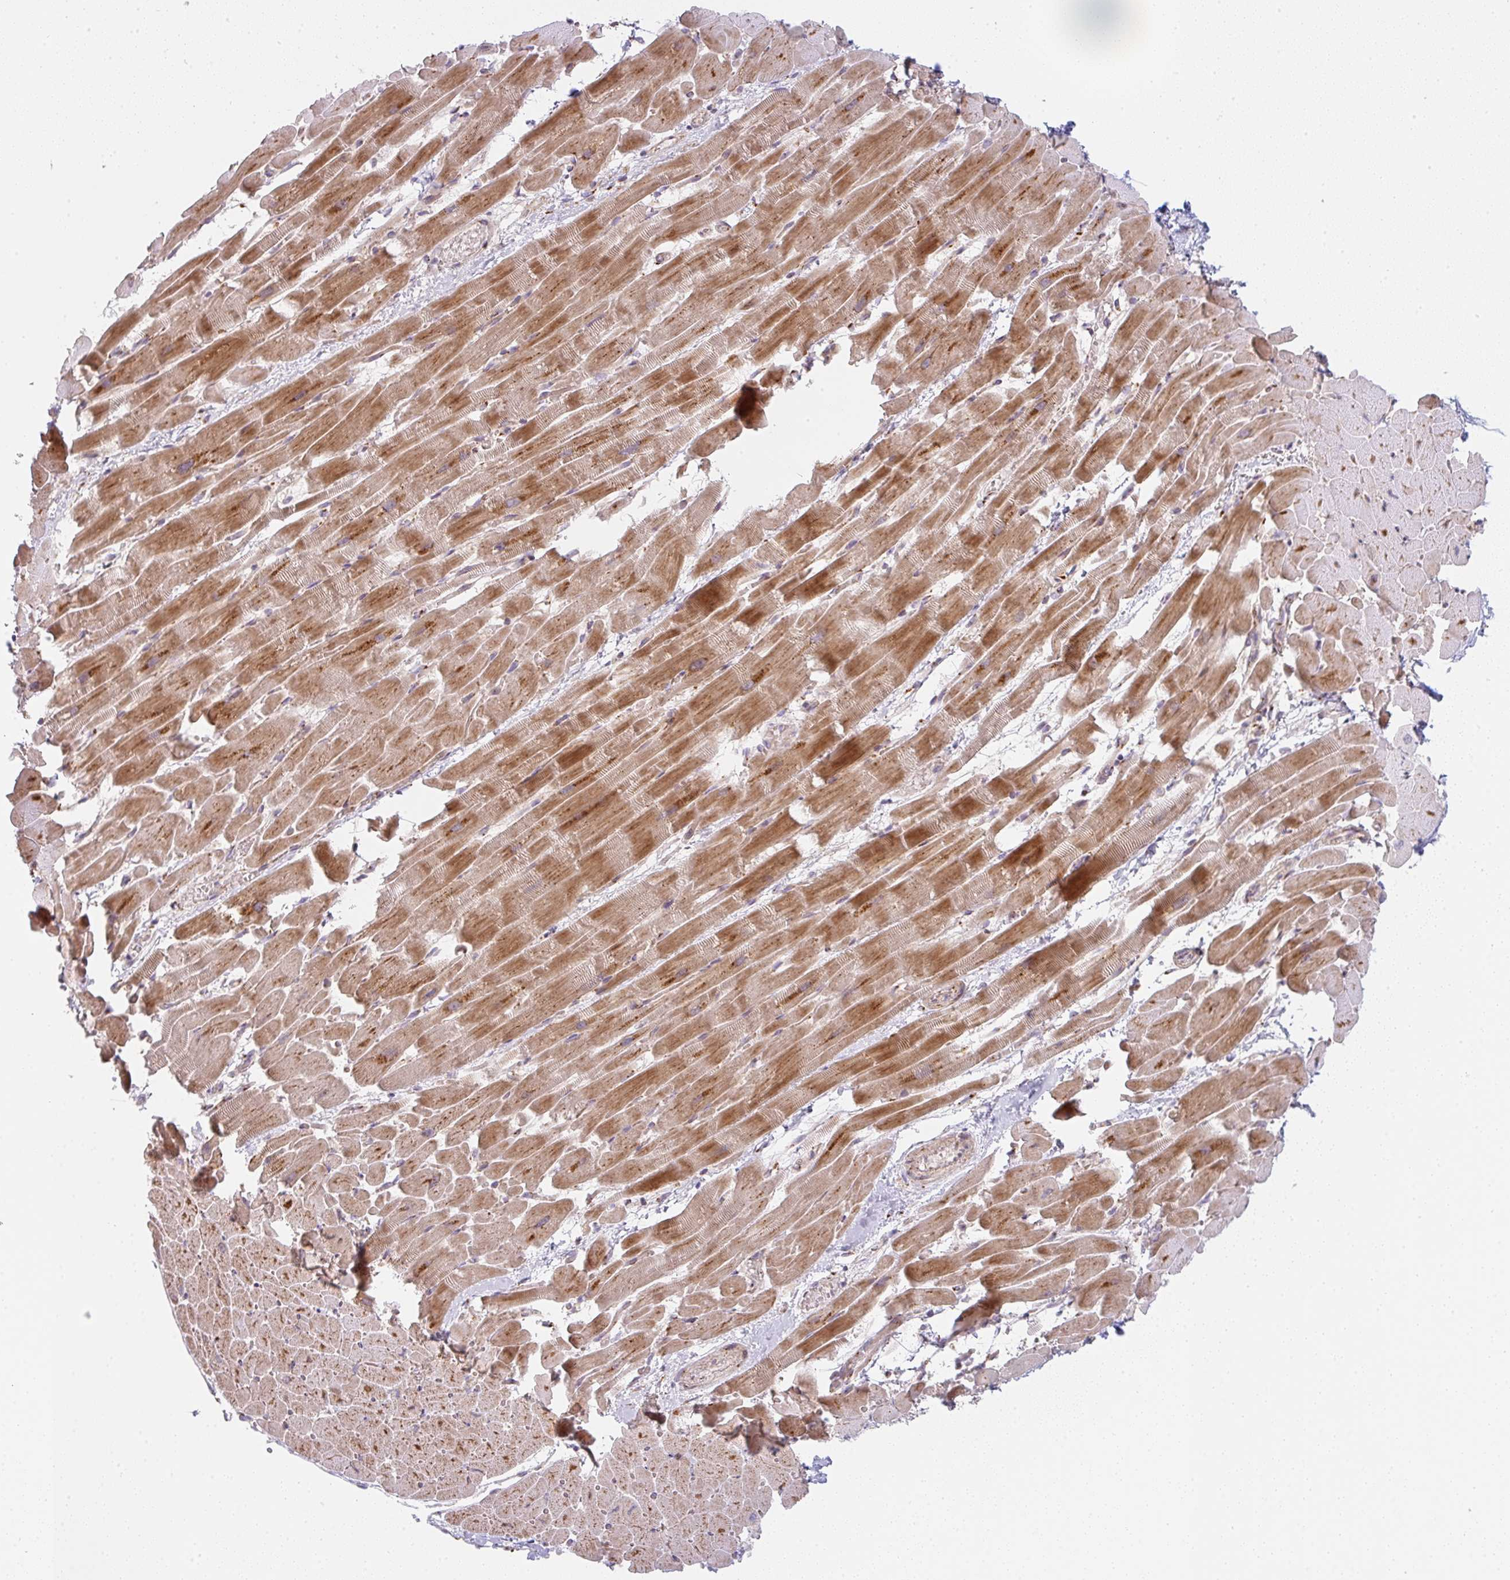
{"staining": {"intensity": "moderate", "quantity": ">75%", "location": "cytoplasmic/membranous"}, "tissue": "heart muscle", "cell_type": "Cardiomyocytes", "image_type": "normal", "snomed": [{"axis": "morphology", "description": "Normal tissue, NOS"}, {"axis": "topography", "description": "Heart"}], "caption": "Human heart muscle stained with a protein marker exhibits moderate staining in cardiomyocytes.", "gene": "GVQW3", "patient": {"sex": "male", "age": 37}}